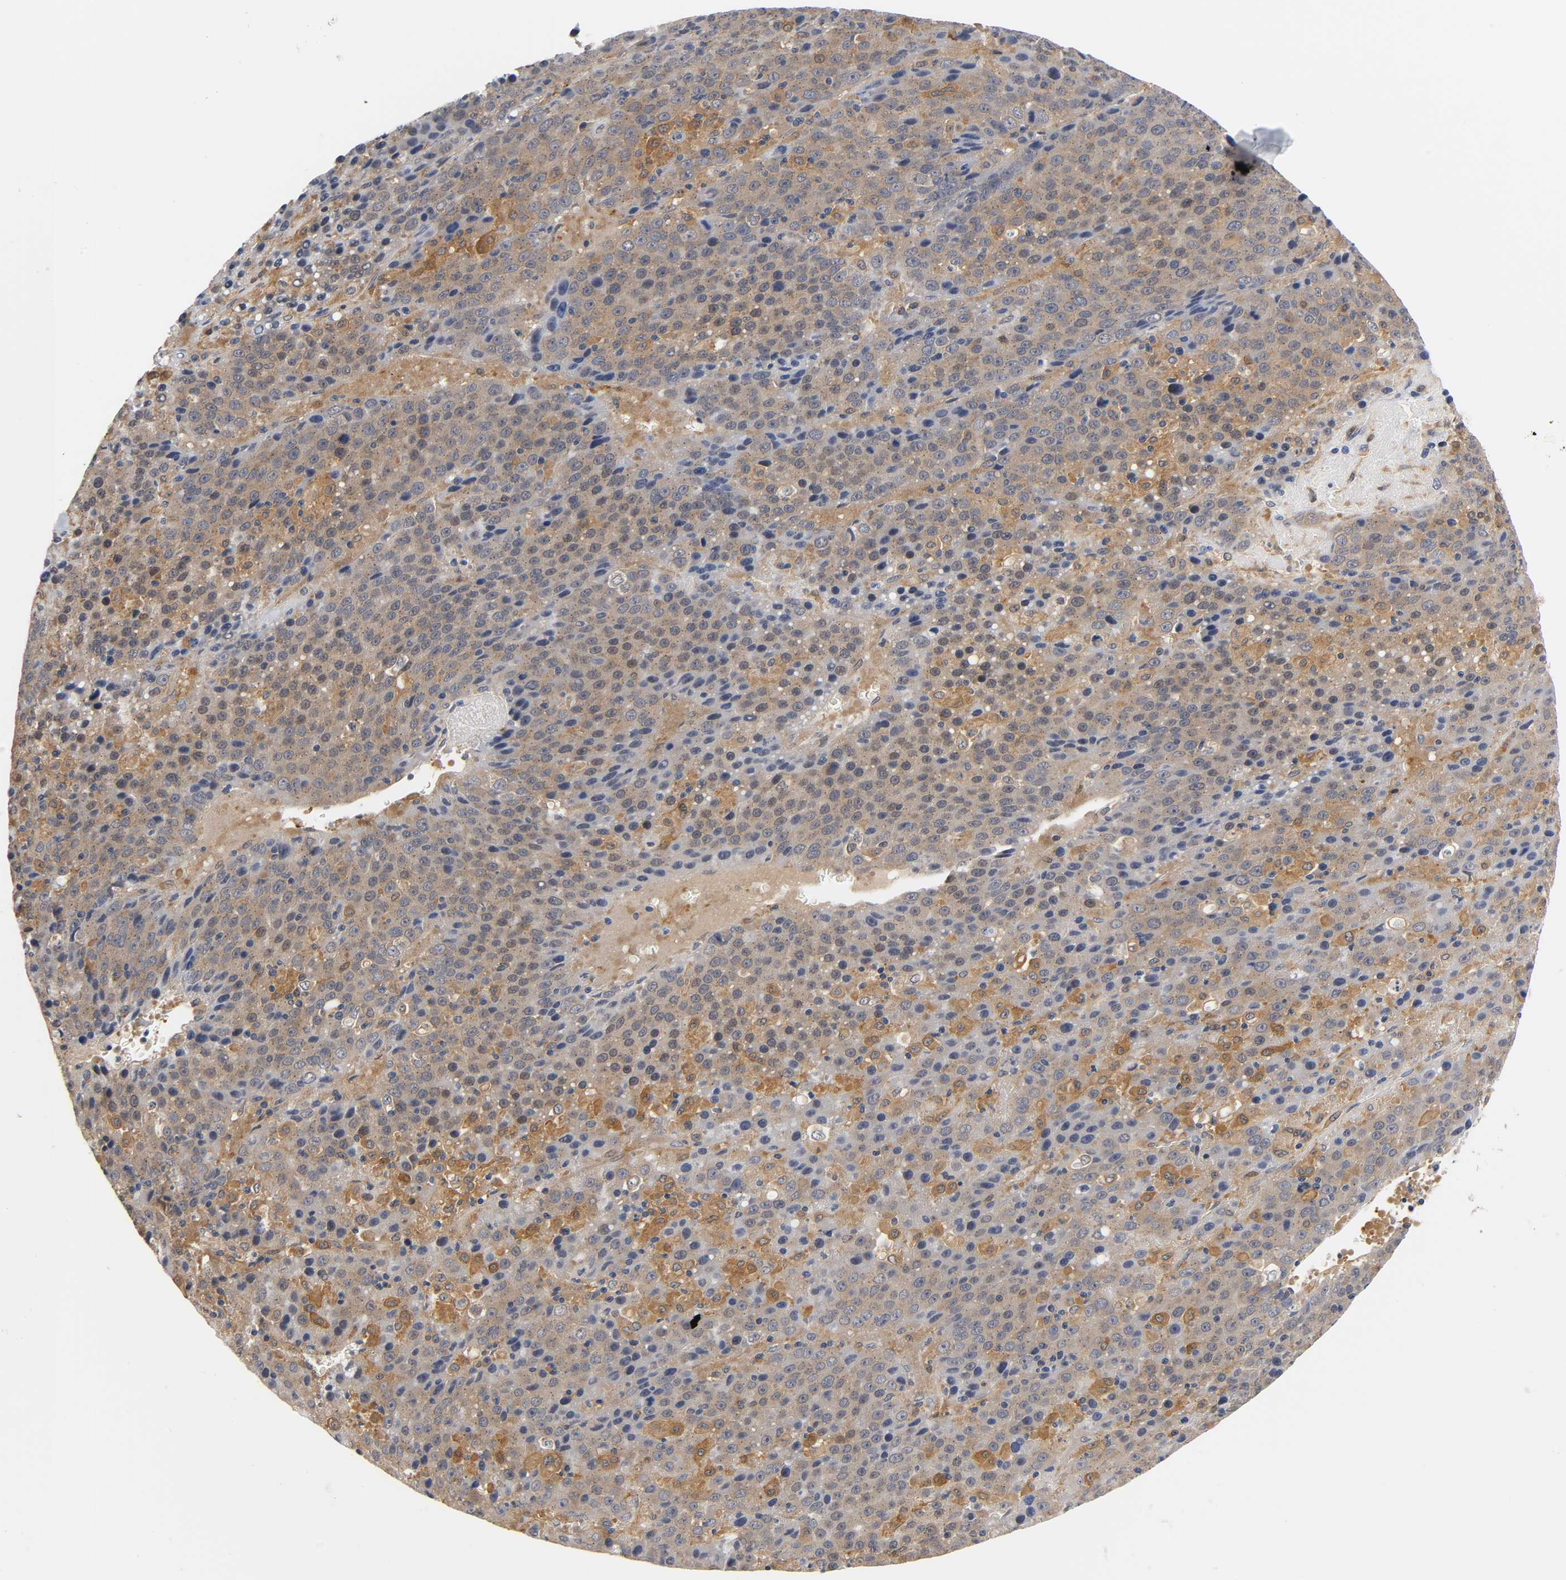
{"staining": {"intensity": "moderate", "quantity": ">75%", "location": "cytoplasmic/membranous"}, "tissue": "liver cancer", "cell_type": "Tumor cells", "image_type": "cancer", "snomed": [{"axis": "morphology", "description": "Carcinoma, Hepatocellular, NOS"}, {"axis": "topography", "description": "Liver"}], "caption": "DAB (3,3'-diaminobenzidine) immunohistochemical staining of liver cancer reveals moderate cytoplasmic/membranous protein staining in about >75% of tumor cells.", "gene": "FYN", "patient": {"sex": "female", "age": 53}}